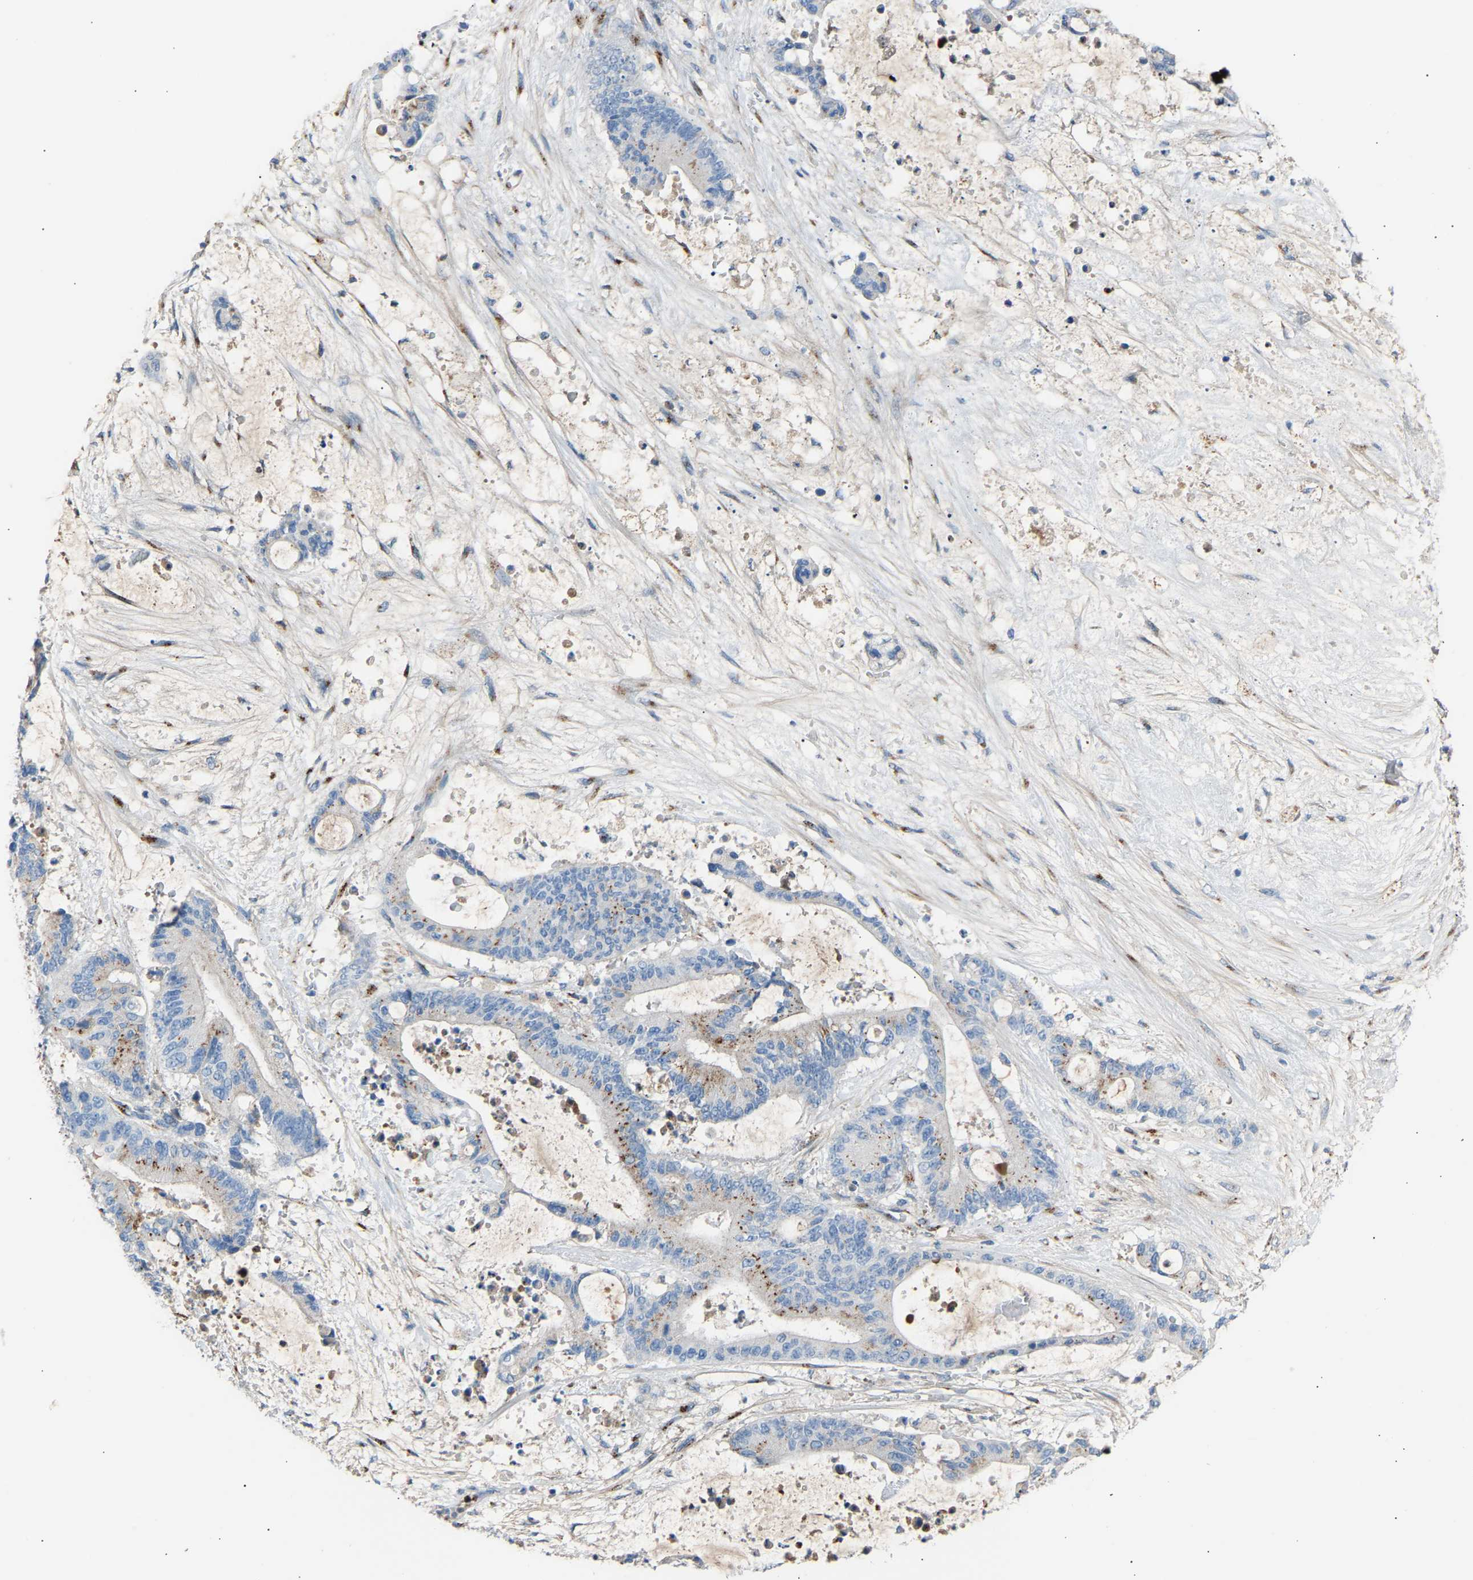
{"staining": {"intensity": "moderate", "quantity": "25%-75%", "location": "cytoplasmic/membranous"}, "tissue": "liver cancer", "cell_type": "Tumor cells", "image_type": "cancer", "snomed": [{"axis": "morphology", "description": "Normal tissue, NOS"}, {"axis": "morphology", "description": "Cholangiocarcinoma"}, {"axis": "topography", "description": "Liver"}, {"axis": "topography", "description": "Peripheral nerve tissue"}], "caption": "Brown immunohistochemical staining in cholangiocarcinoma (liver) exhibits moderate cytoplasmic/membranous expression in about 25%-75% of tumor cells.", "gene": "CYREN", "patient": {"sex": "female", "age": 73}}